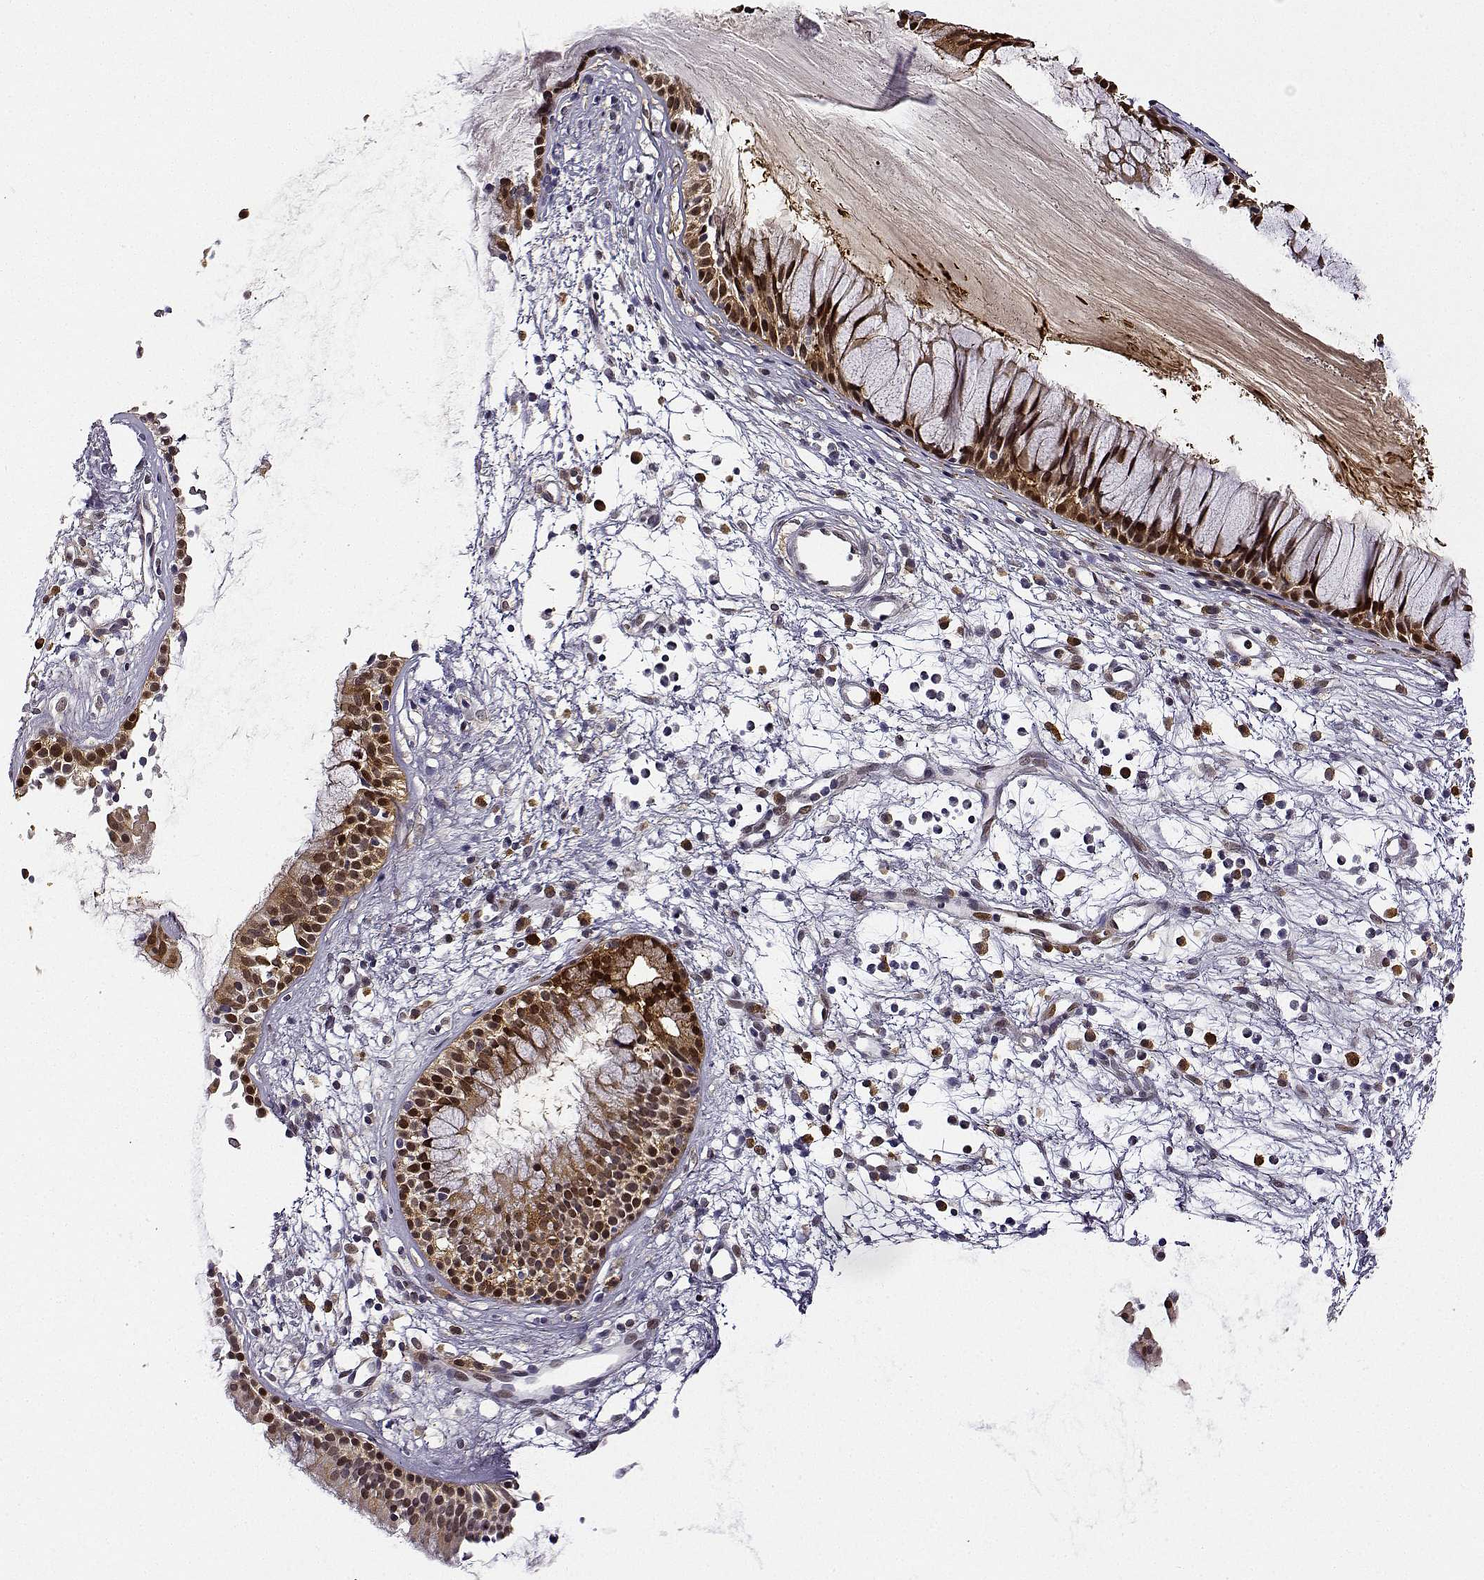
{"staining": {"intensity": "strong", "quantity": ">75%", "location": "cytoplasmic/membranous,nuclear"}, "tissue": "nasopharynx", "cell_type": "Respiratory epithelial cells", "image_type": "normal", "snomed": [{"axis": "morphology", "description": "Normal tissue, NOS"}, {"axis": "topography", "description": "Nasopharynx"}], "caption": "Strong cytoplasmic/membranous,nuclear expression for a protein is appreciated in approximately >75% of respiratory epithelial cells of benign nasopharynx using IHC.", "gene": "PHGDH", "patient": {"sex": "male", "age": 77}}